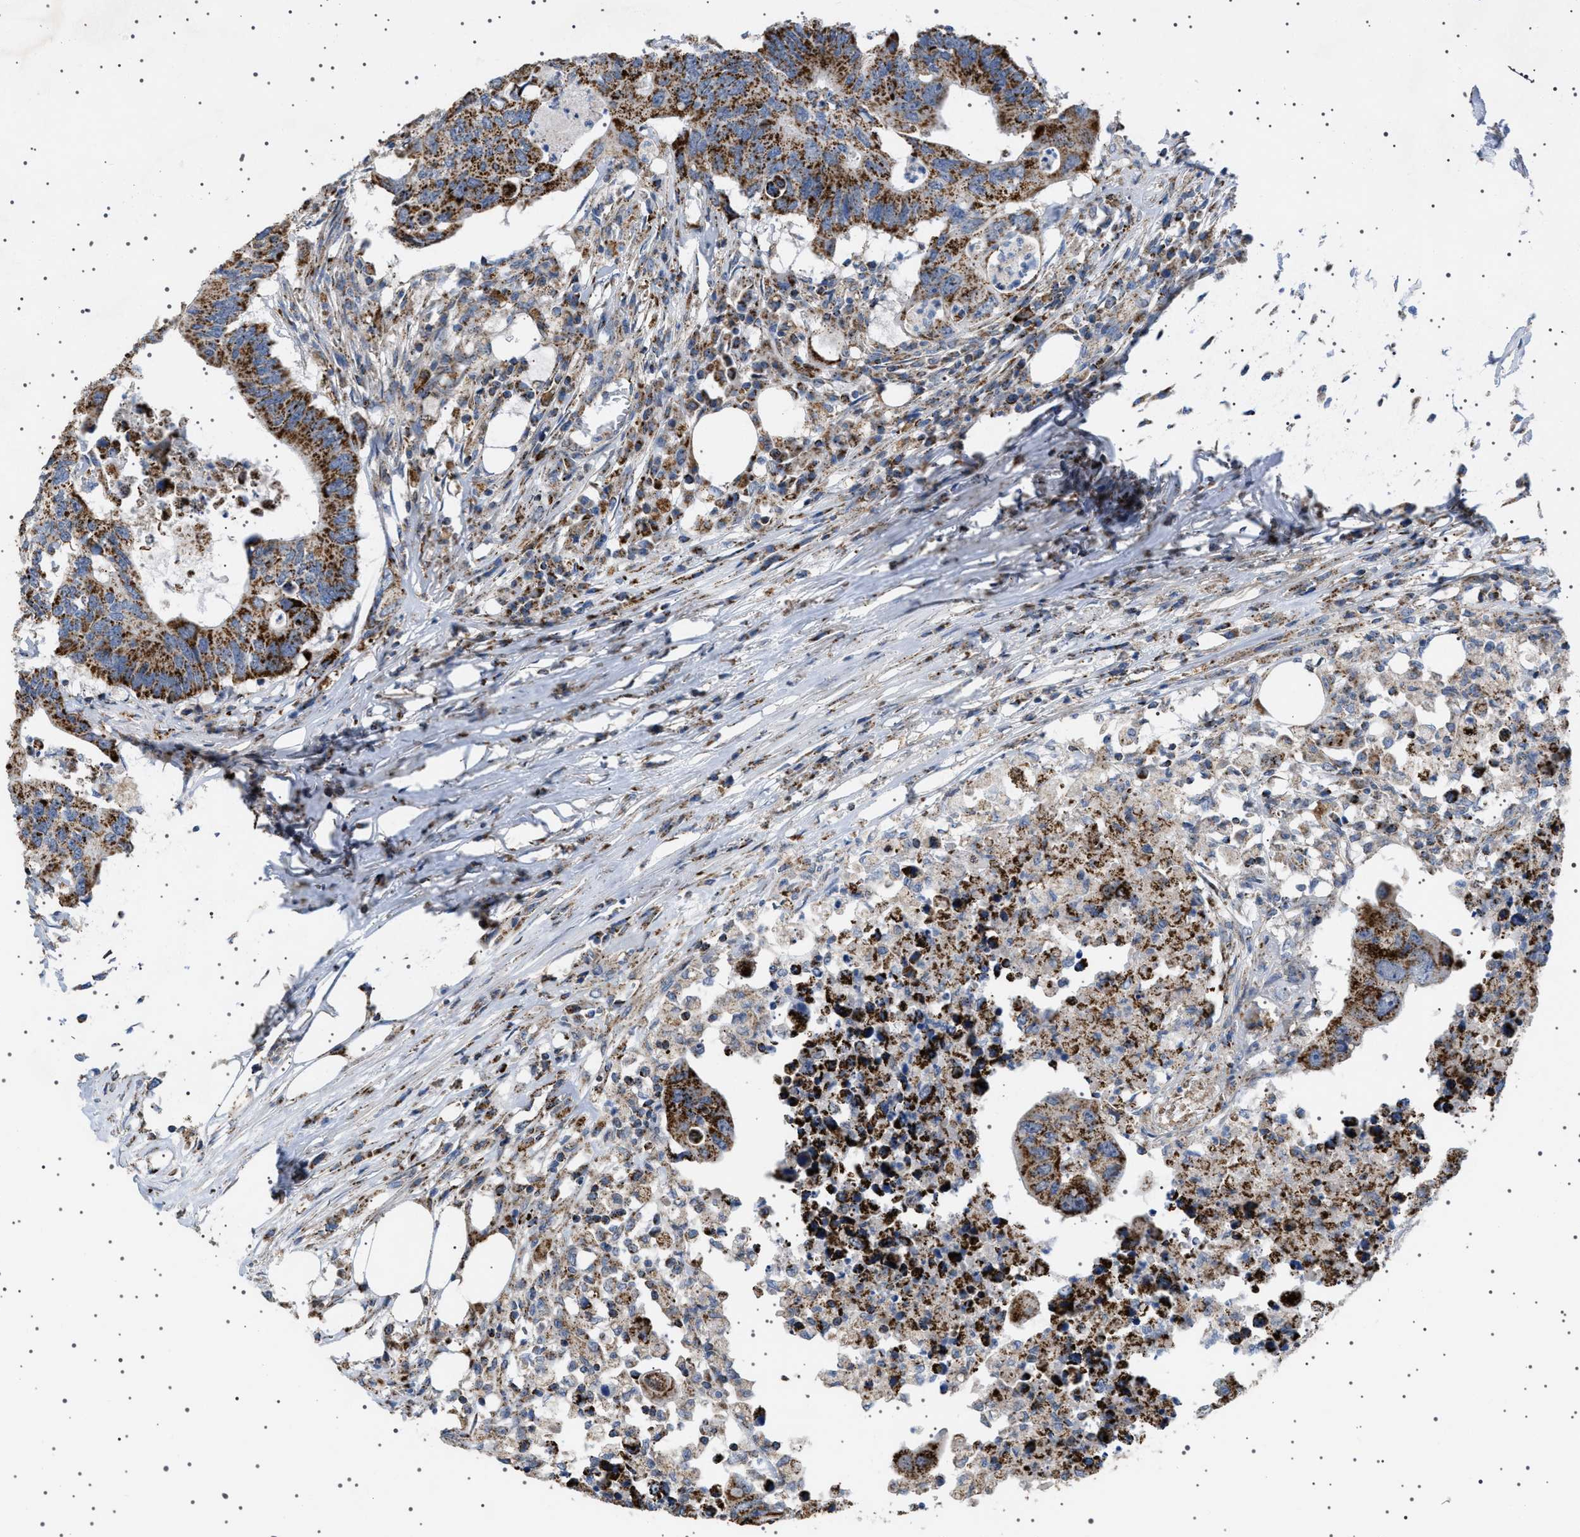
{"staining": {"intensity": "strong", "quantity": ">75%", "location": "cytoplasmic/membranous"}, "tissue": "colorectal cancer", "cell_type": "Tumor cells", "image_type": "cancer", "snomed": [{"axis": "morphology", "description": "Adenocarcinoma, NOS"}, {"axis": "topography", "description": "Colon"}], "caption": "An immunohistochemistry micrograph of tumor tissue is shown. Protein staining in brown shows strong cytoplasmic/membranous positivity in colorectal adenocarcinoma within tumor cells. (brown staining indicates protein expression, while blue staining denotes nuclei).", "gene": "UBXN8", "patient": {"sex": "male", "age": 71}}